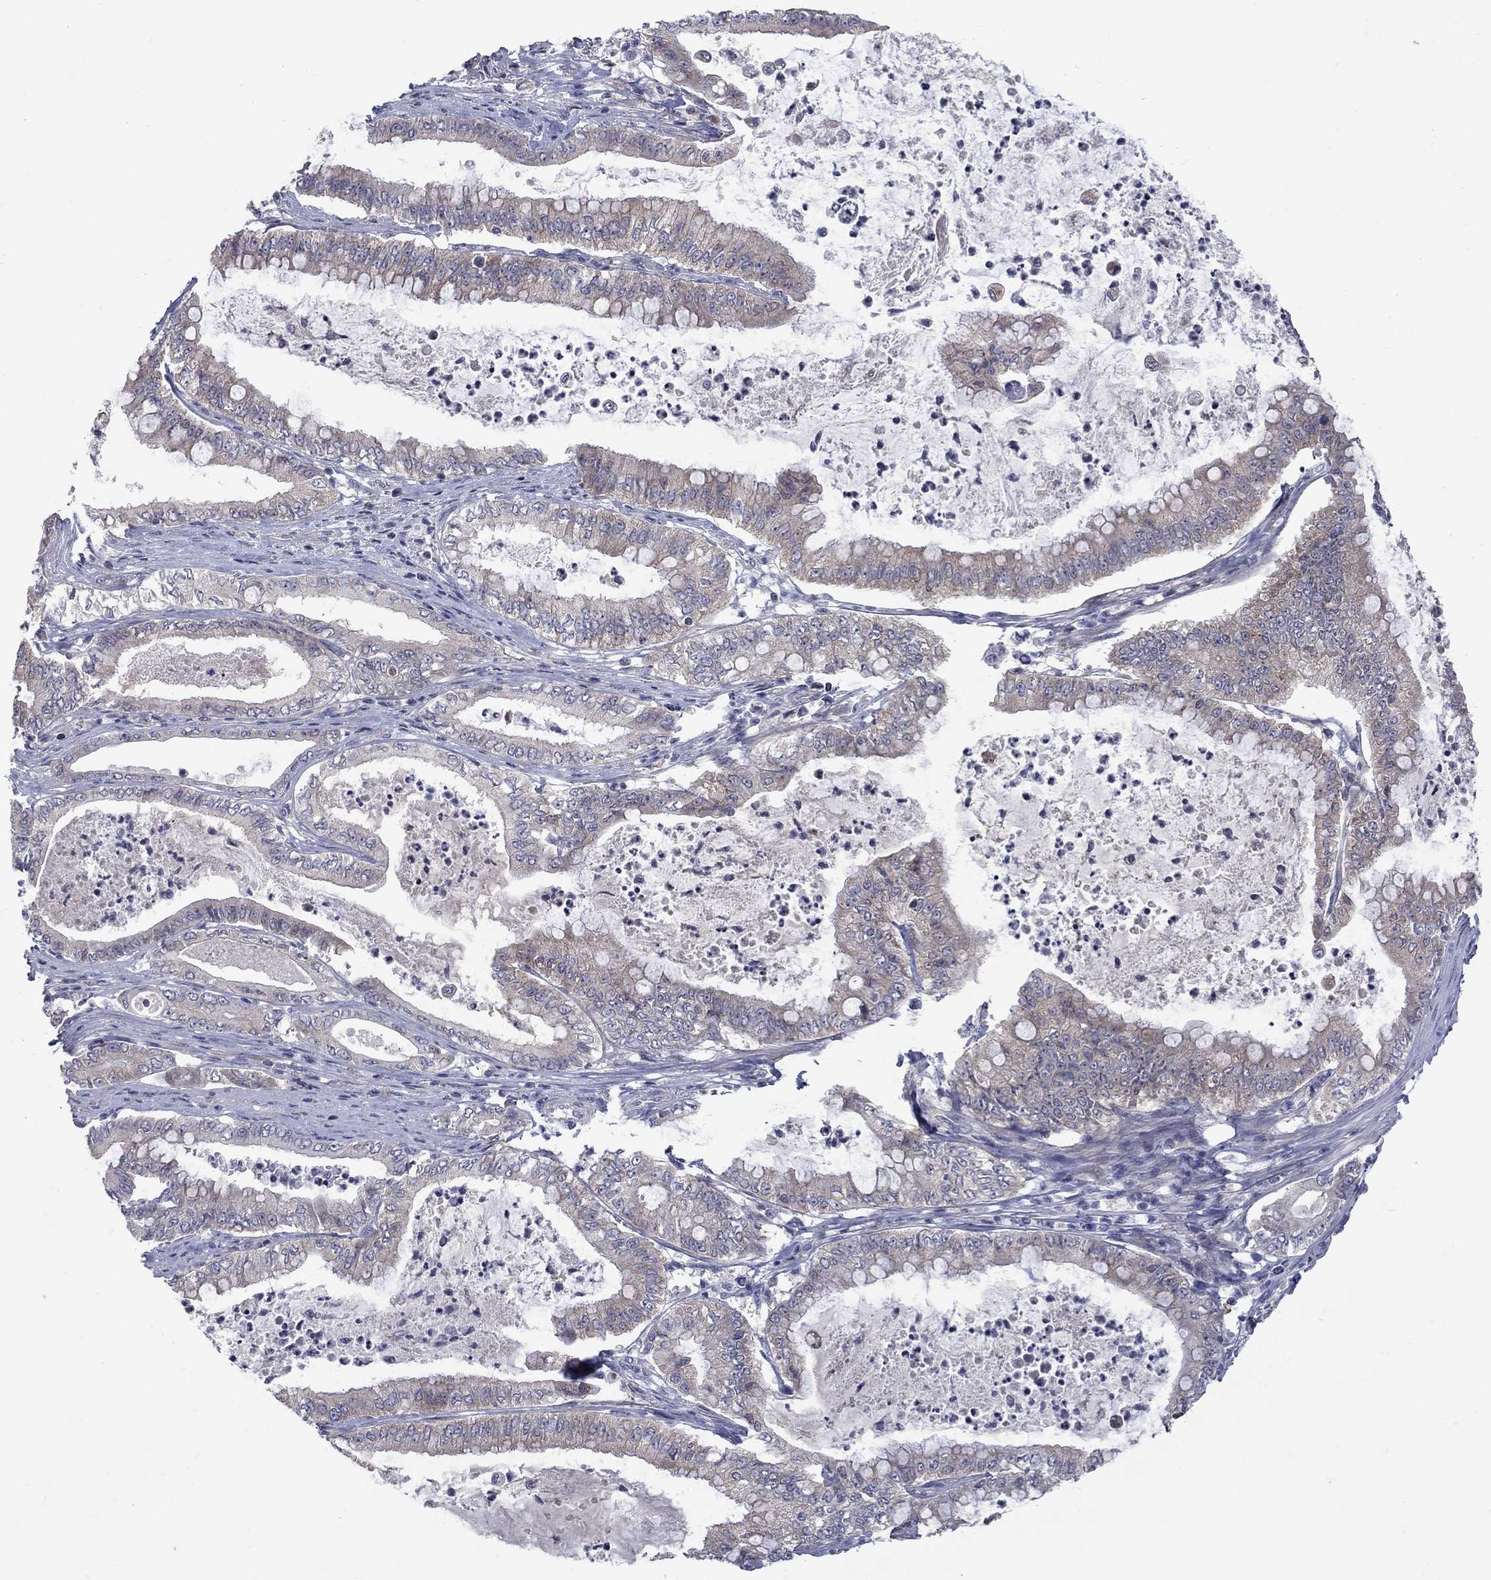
{"staining": {"intensity": "weak", "quantity": "25%-75%", "location": "cytoplasmic/membranous"}, "tissue": "pancreatic cancer", "cell_type": "Tumor cells", "image_type": "cancer", "snomed": [{"axis": "morphology", "description": "Adenocarcinoma, NOS"}, {"axis": "topography", "description": "Pancreas"}], "caption": "Pancreatic adenocarcinoma stained for a protein (brown) displays weak cytoplasmic/membranous positive positivity in about 25%-75% of tumor cells.", "gene": "SH2B1", "patient": {"sex": "male", "age": 71}}